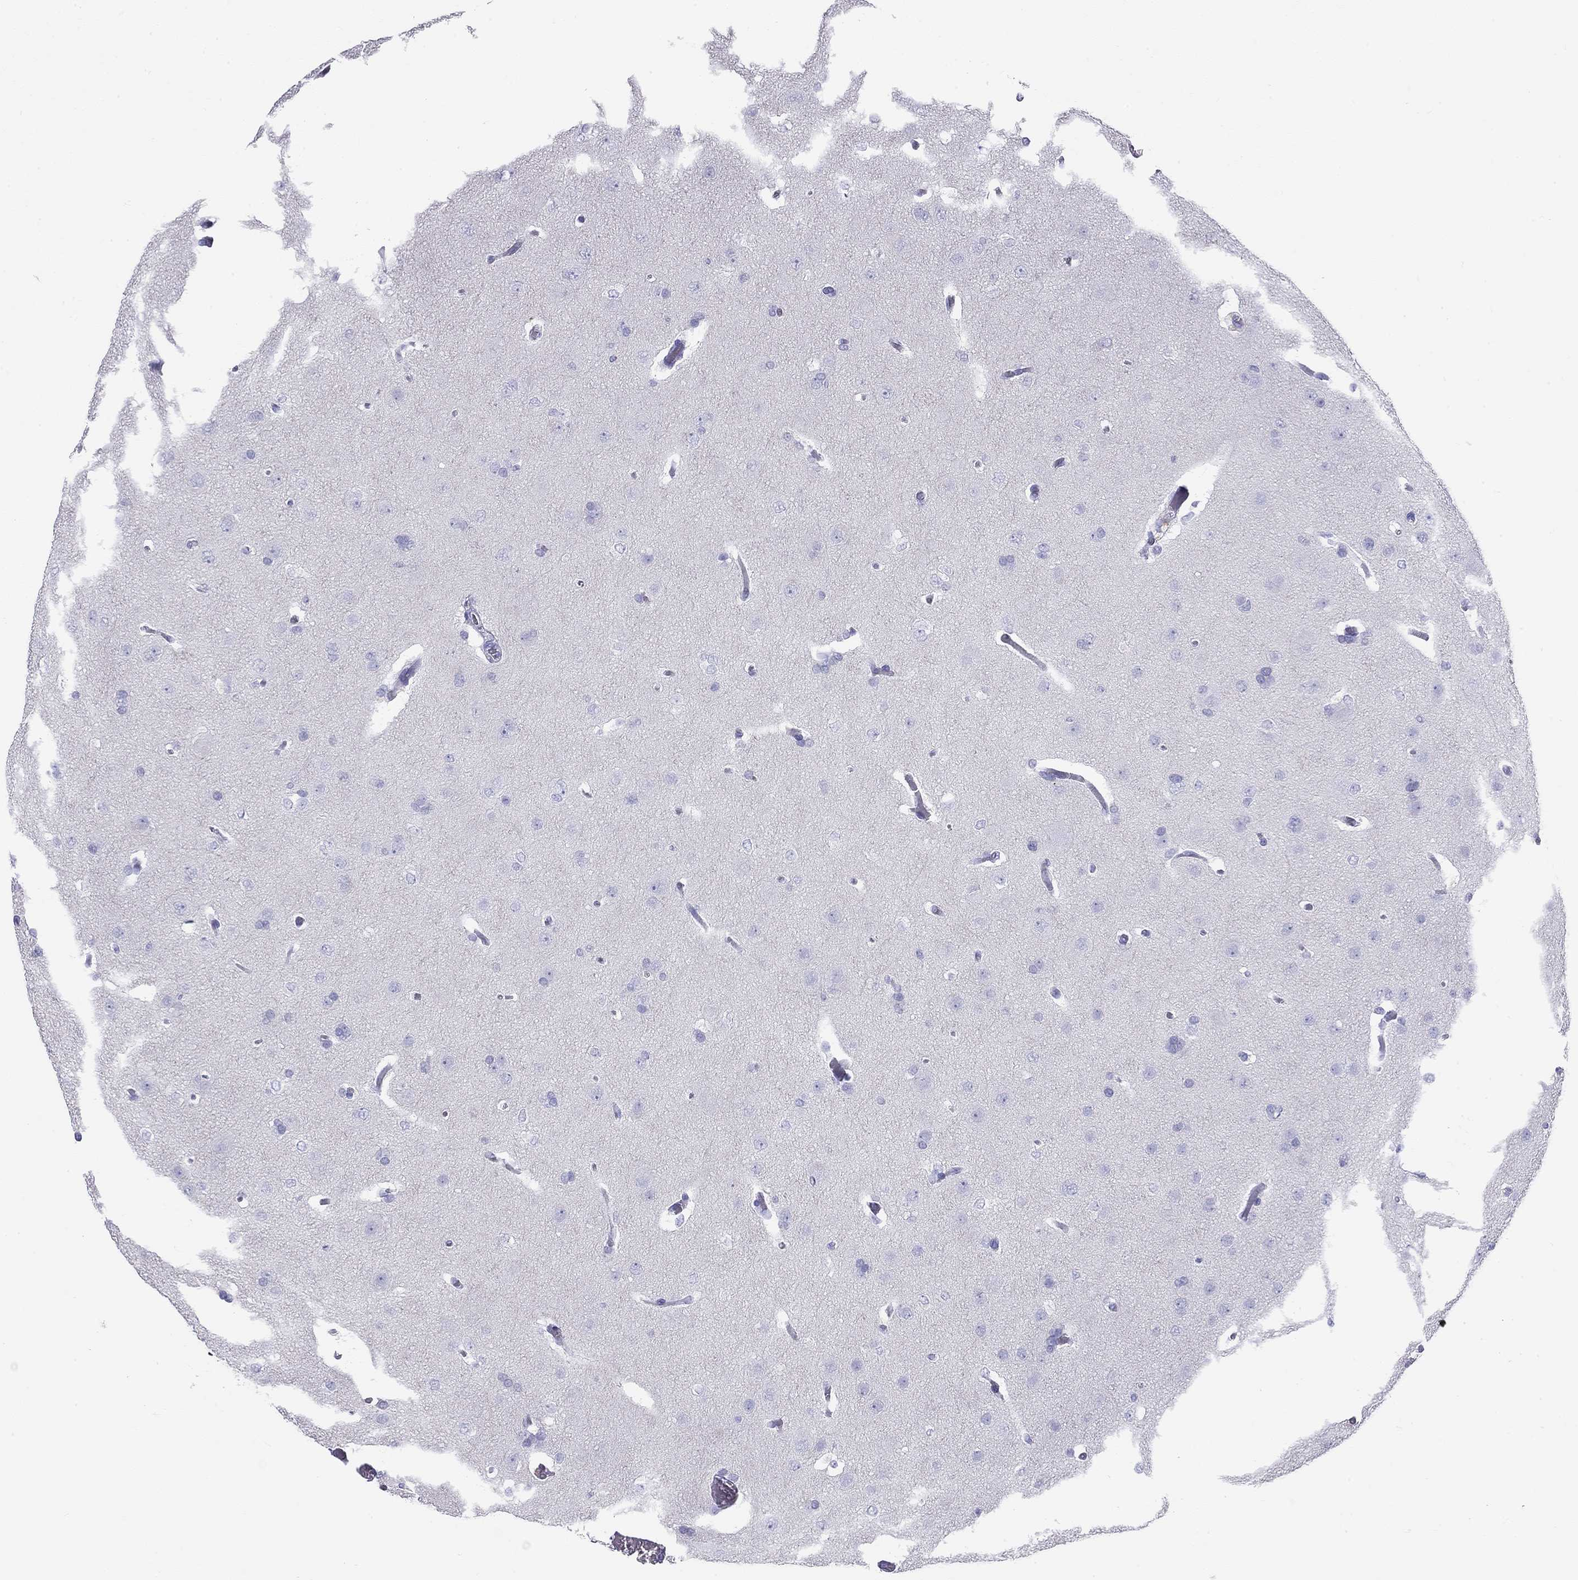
{"staining": {"intensity": "negative", "quantity": "none", "location": "none"}, "tissue": "glioma", "cell_type": "Tumor cells", "image_type": "cancer", "snomed": [{"axis": "morphology", "description": "Glioma, malignant, Low grade"}, {"axis": "topography", "description": "Brain"}], "caption": "Photomicrograph shows no protein positivity in tumor cells of glioma tissue.", "gene": "HLA-DQB2", "patient": {"sex": "female", "age": 32}}